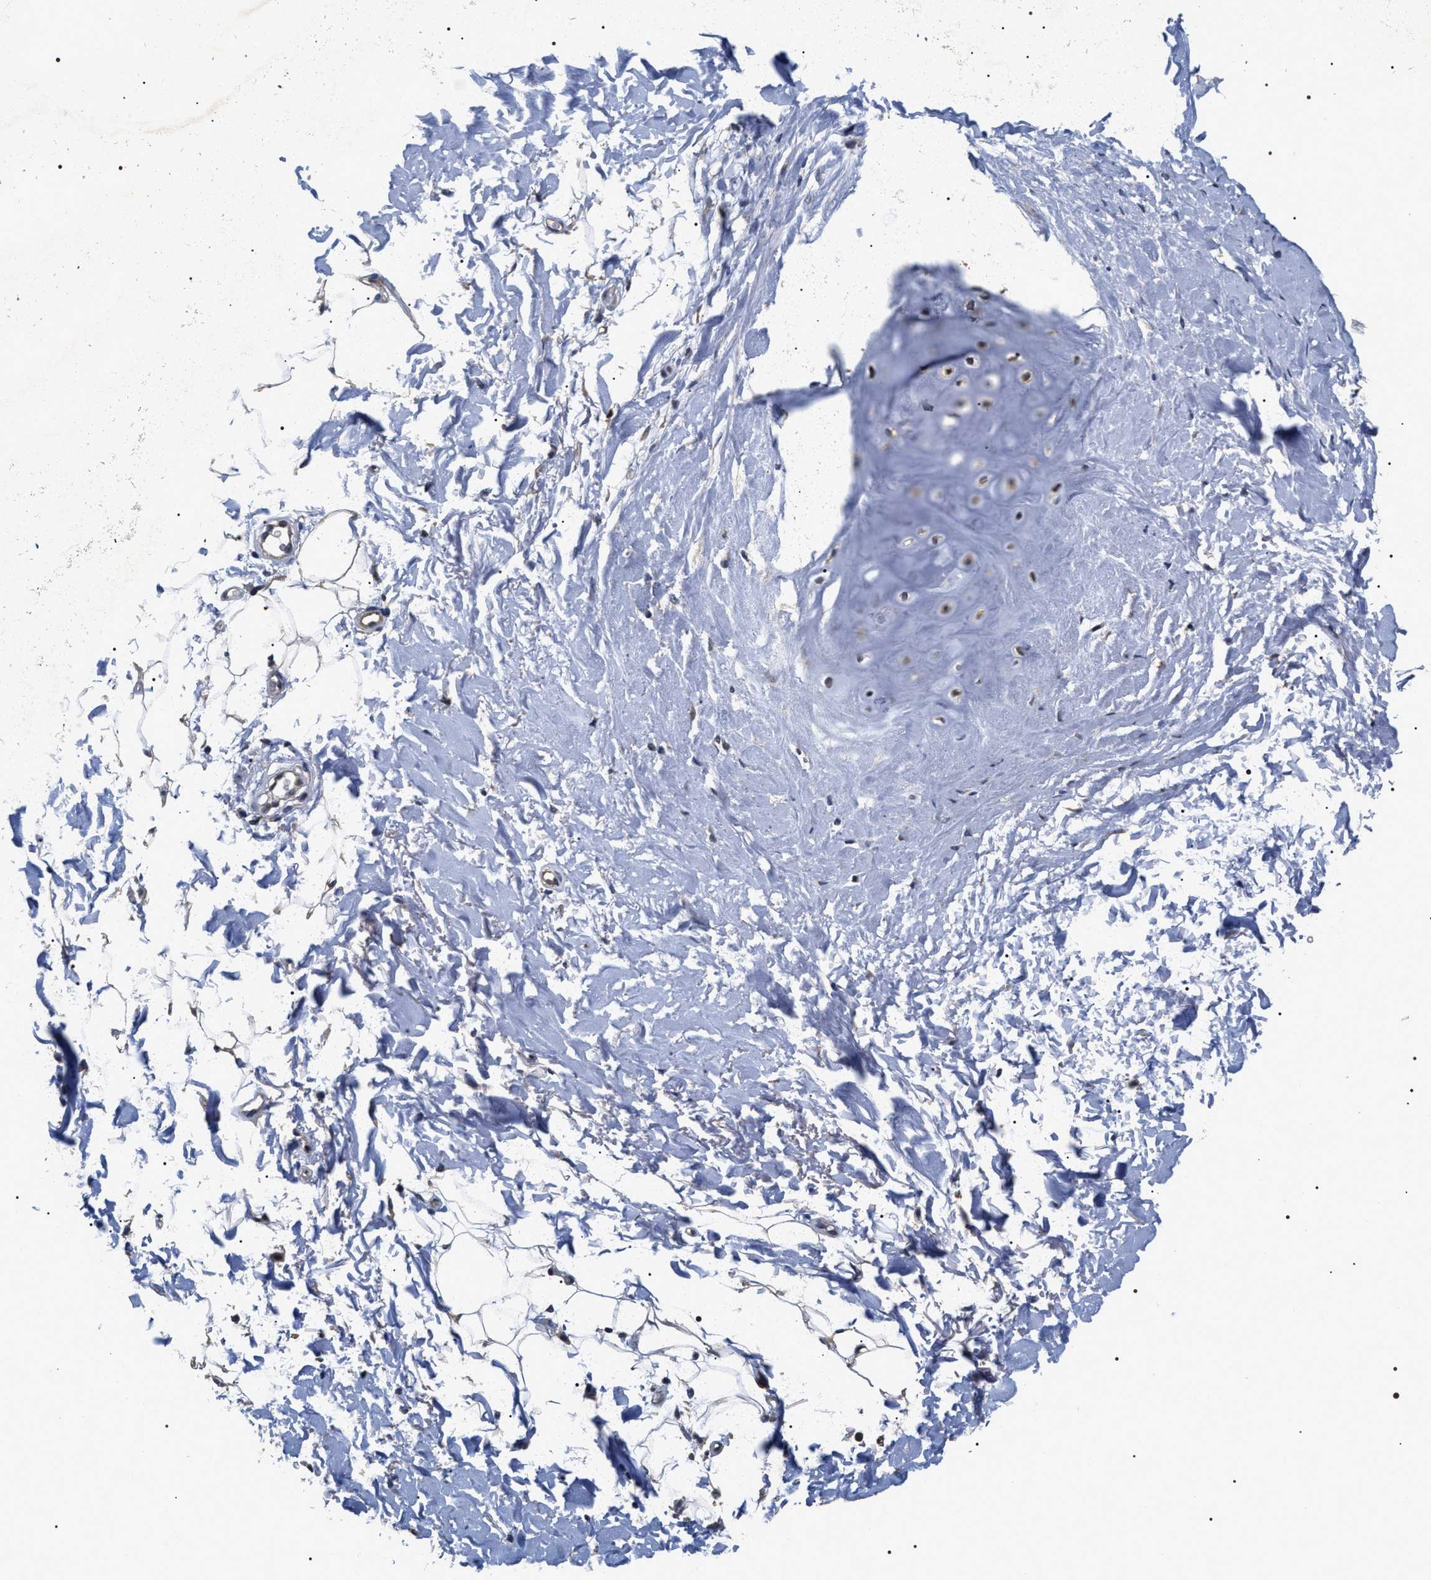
{"staining": {"intensity": "negative", "quantity": "none", "location": "none"}, "tissue": "adipose tissue", "cell_type": "Adipocytes", "image_type": "normal", "snomed": [{"axis": "morphology", "description": "Normal tissue, NOS"}, {"axis": "topography", "description": "Cartilage tissue"}, {"axis": "topography", "description": "Bronchus"}], "caption": "Adipose tissue stained for a protein using IHC shows no expression adipocytes.", "gene": "UPF3A", "patient": {"sex": "female", "age": 73}}